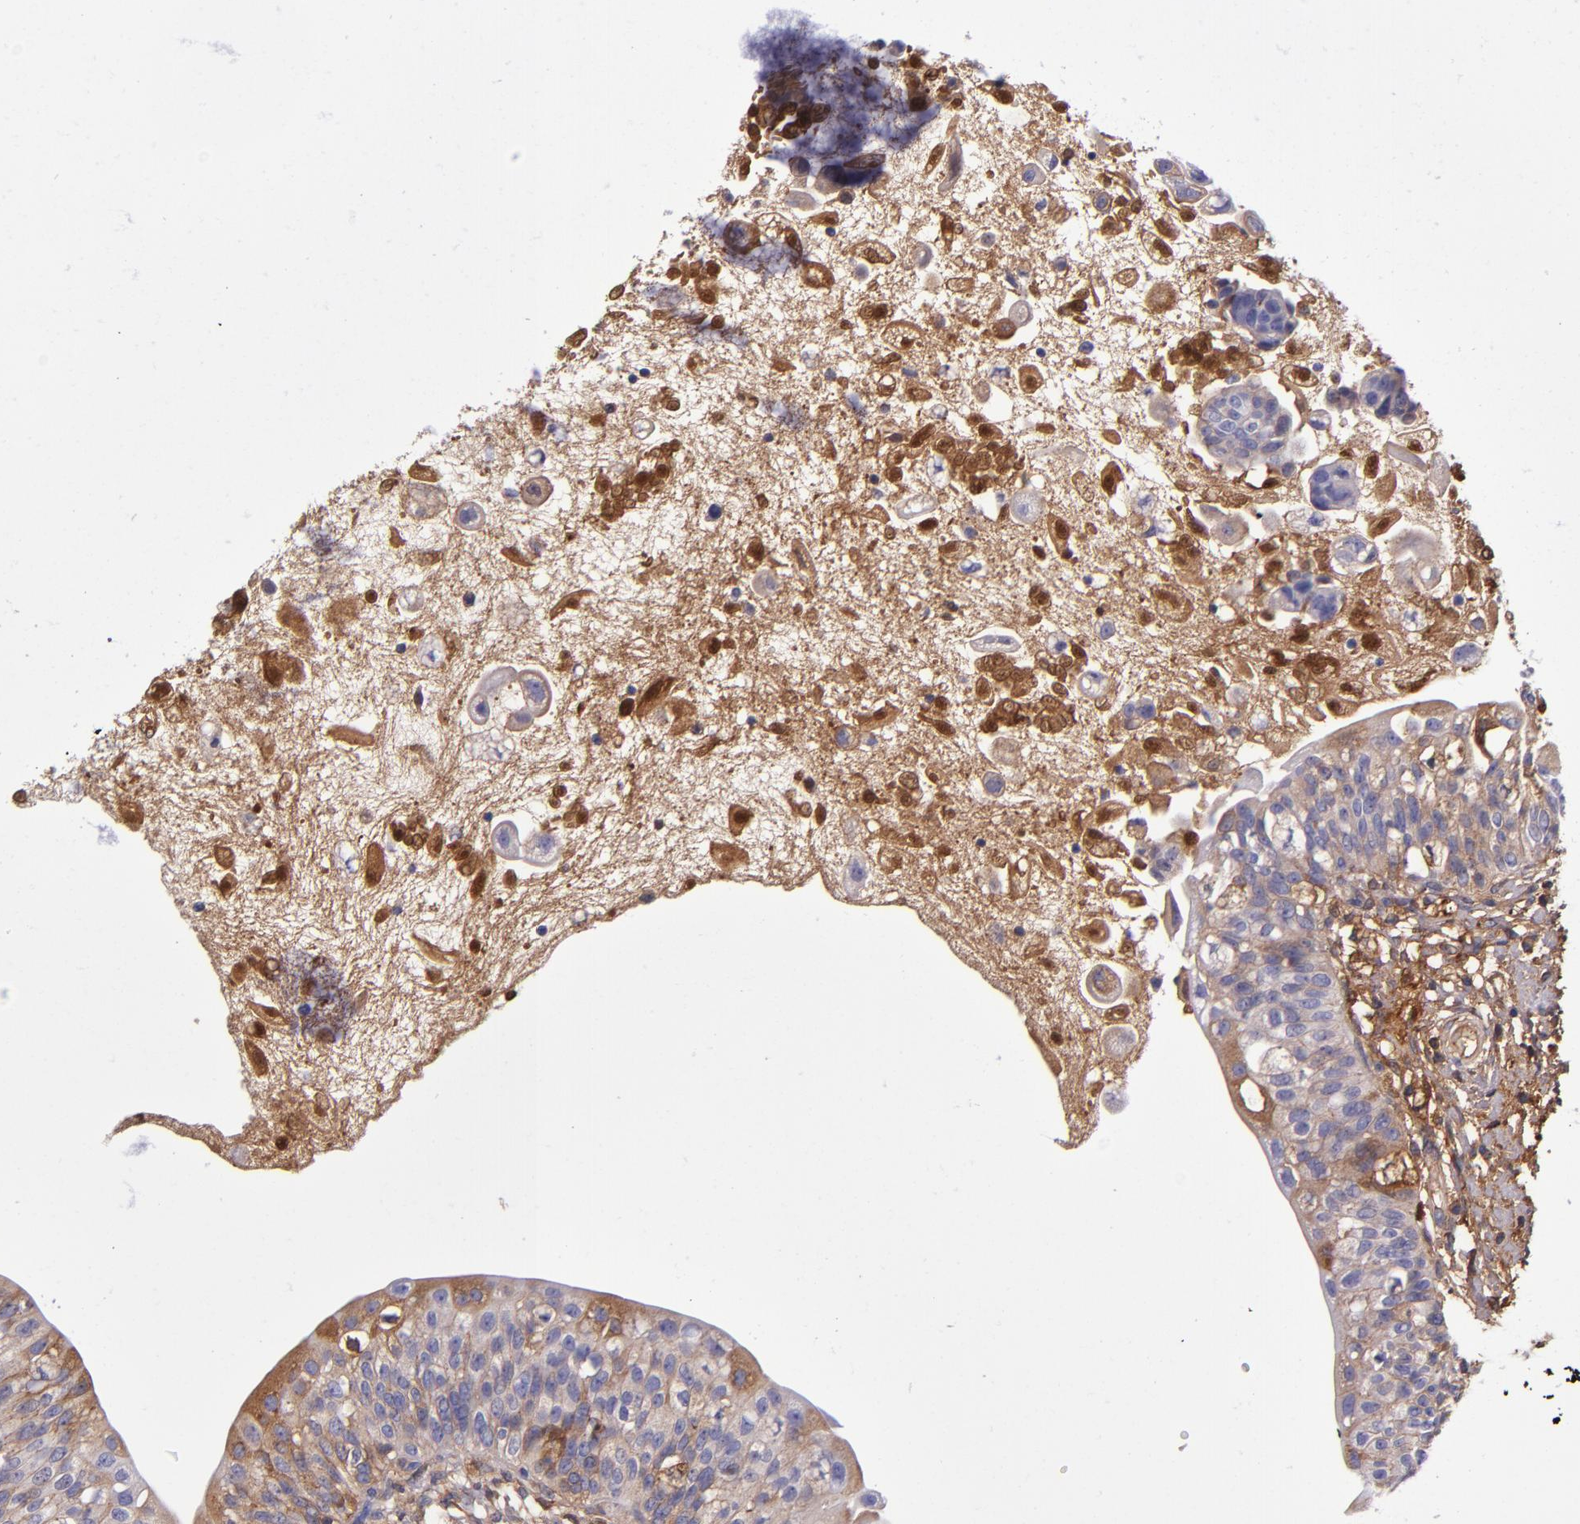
{"staining": {"intensity": "moderate", "quantity": "25%-75%", "location": "cytoplasmic/membranous"}, "tissue": "urinary bladder", "cell_type": "Urothelial cells", "image_type": "normal", "snomed": [{"axis": "morphology", "description": "Normal tissue, NOS"}, {"axis": "topography", "description": "Urinary bladder"}], "caption": "DAB immunohistochemical staining of unremarkable urinary bladder exhibits moderate cytoplasmic/membranous protein expression in approximately 25%-75% of urothelial cells.", "gene": "CLEC3B", "patient": {"sex": "female", "age": 55}}